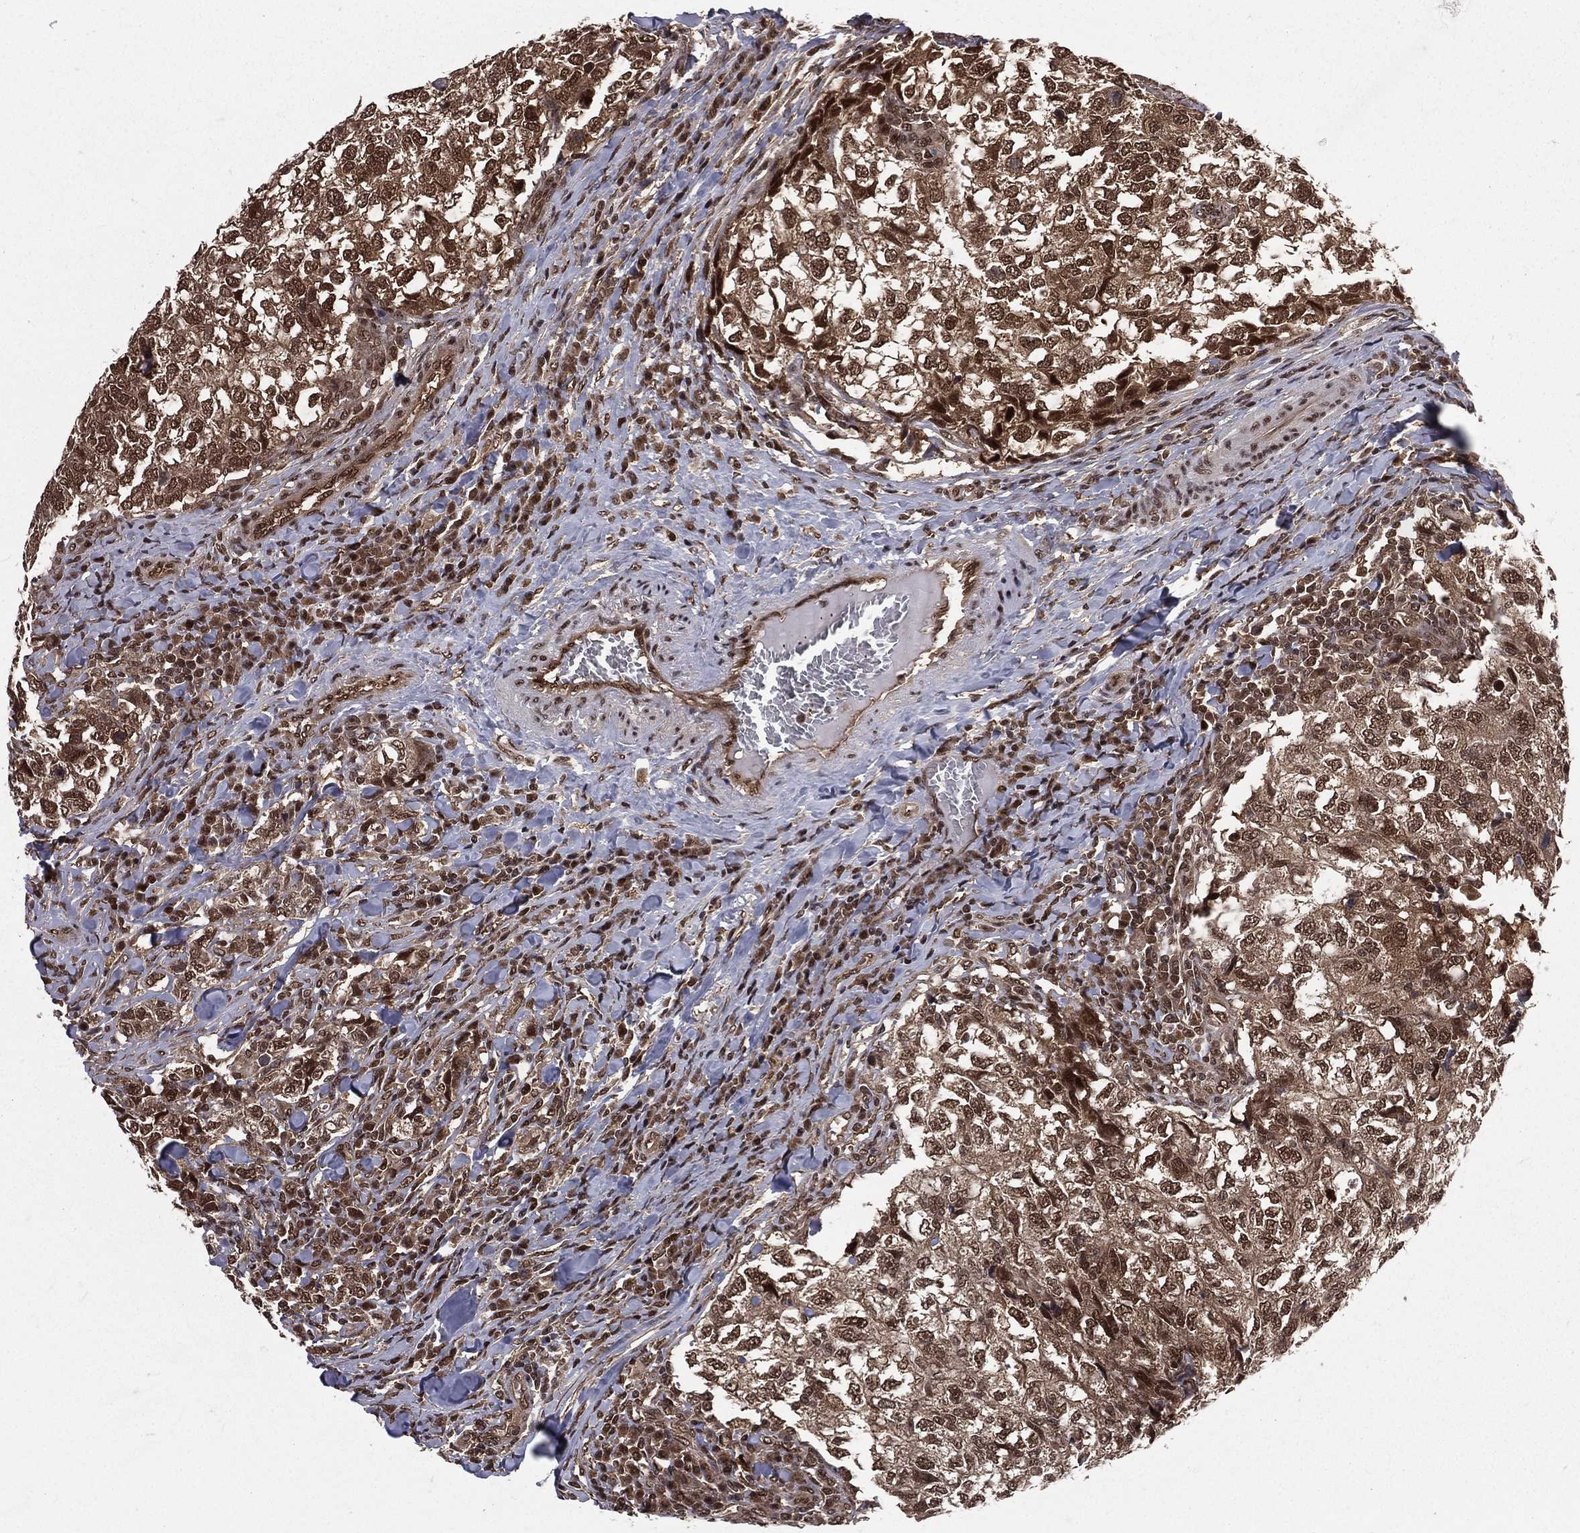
{"staining": {"intensity": "moderate", "quantity": ">75%", "location": "cytoplasmic/membranous,nuclear"}, "tissue": "breast cancer", "cell_type": "Tumor cells", "image_type": "cancer", "snomed": [{"axis": "morphology", "description": "Duct carcinoma"}, {"axis": "topography", "description": "Breast"}], "caption": "A histopathology image of invasive ductal carcinoma (breast) stained for a protein reveals moderate cytoplasmic/membranous and nuclear brown staining in tumor cells. Nuclei are stained in blue.", "gene": "COPS4", "patient": {"sex": "female", "age": 30}}